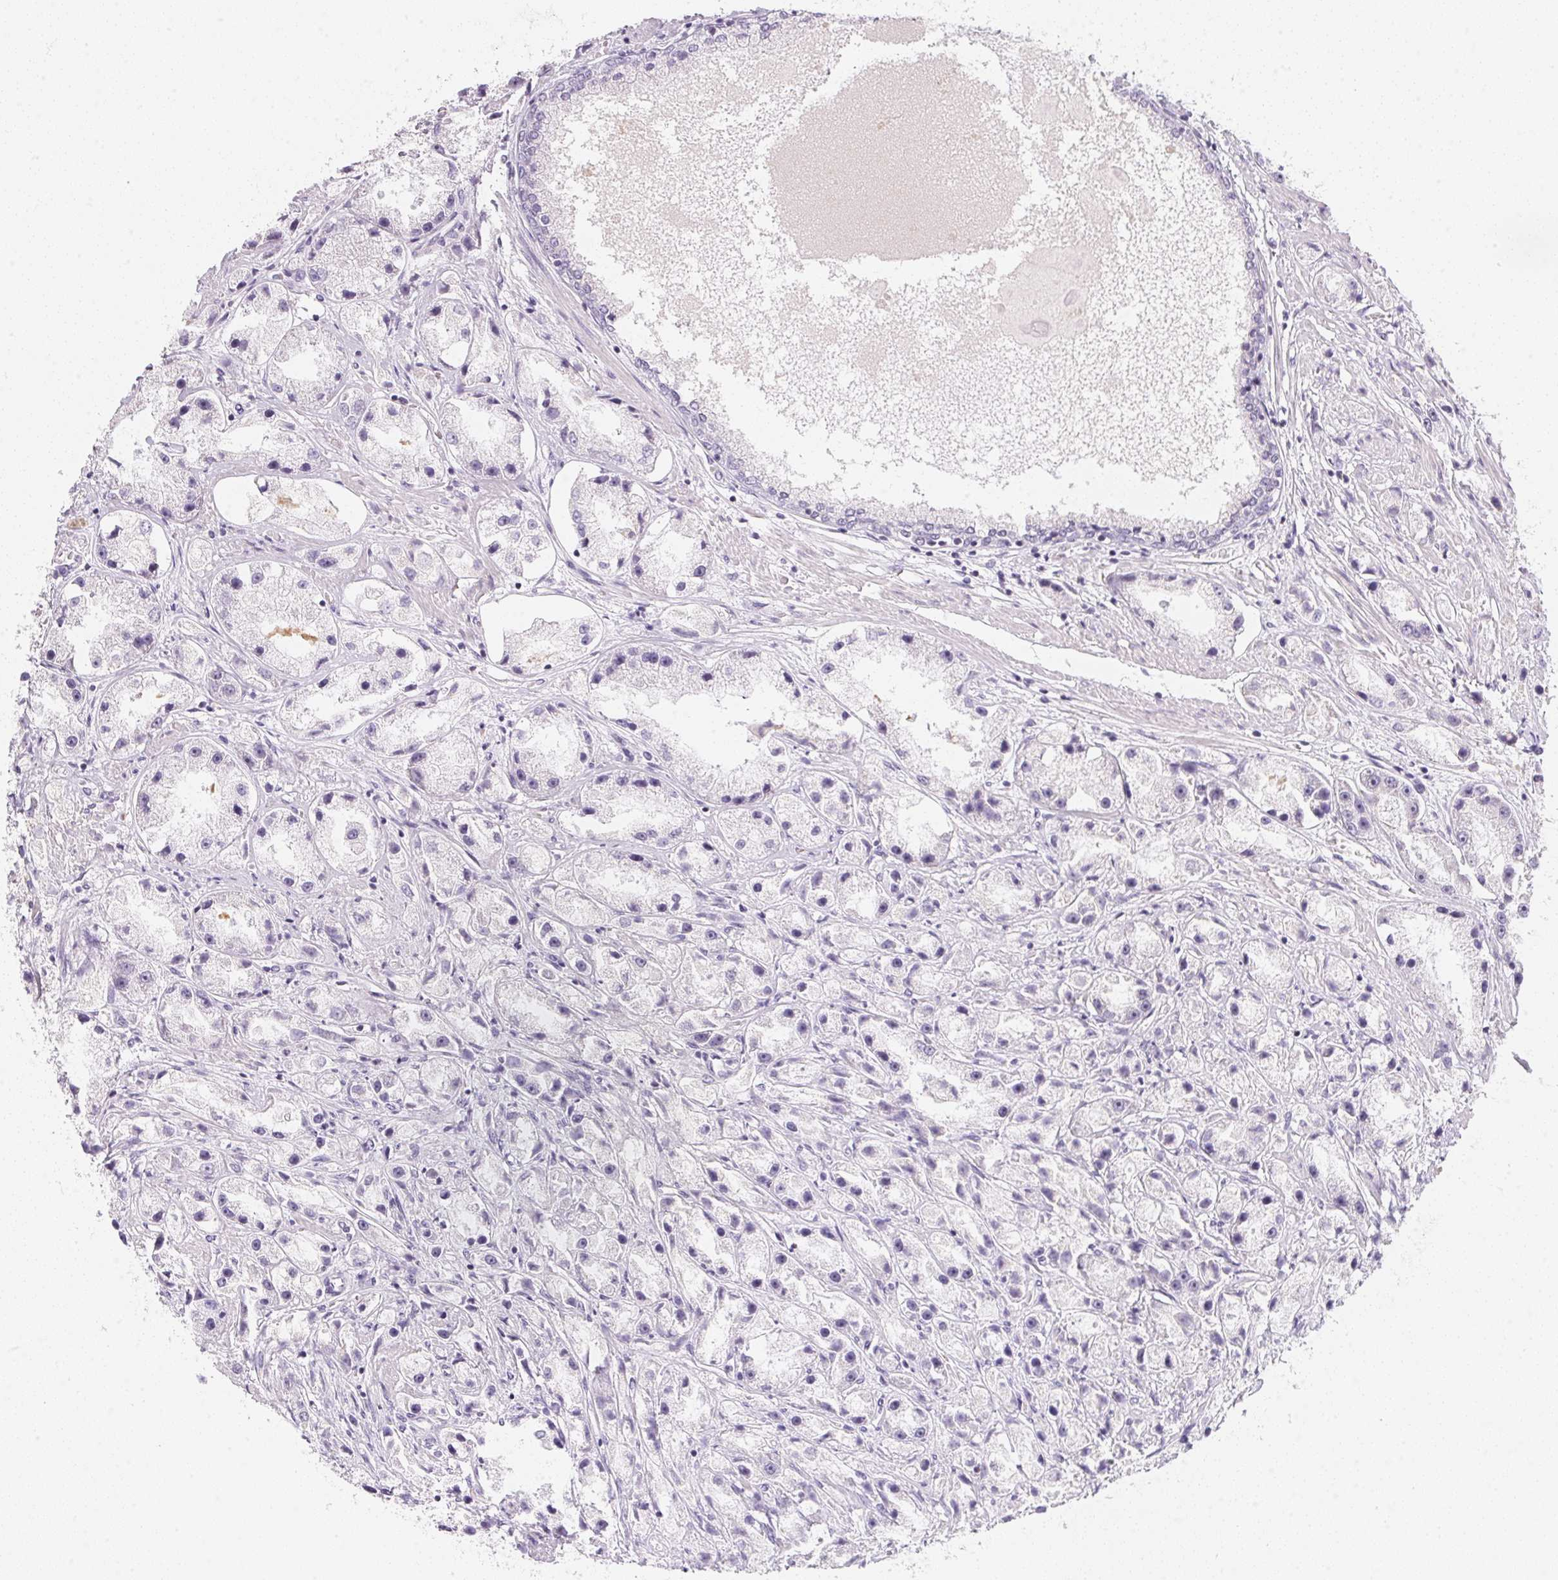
{"staining": {"intensity": "negative", "quantity": "none", "location": "none"}, "tissue": "prostate cancer", "cell_type": "Tumor cells", "image_type": "cancer", "snomed": [{"axis": "morphology", "description": "Adenocarcinoma, High grade"}, {"axis": "topography", "description": "Prostate"}], "caption": "DAB (3,3'-diaminobenzidine) immunohistochemical staining of prostate cancer shows no significant positivity in tumor cells.", "gene": "GIPC2", "patient": {"sex": "male", "age": 67}}